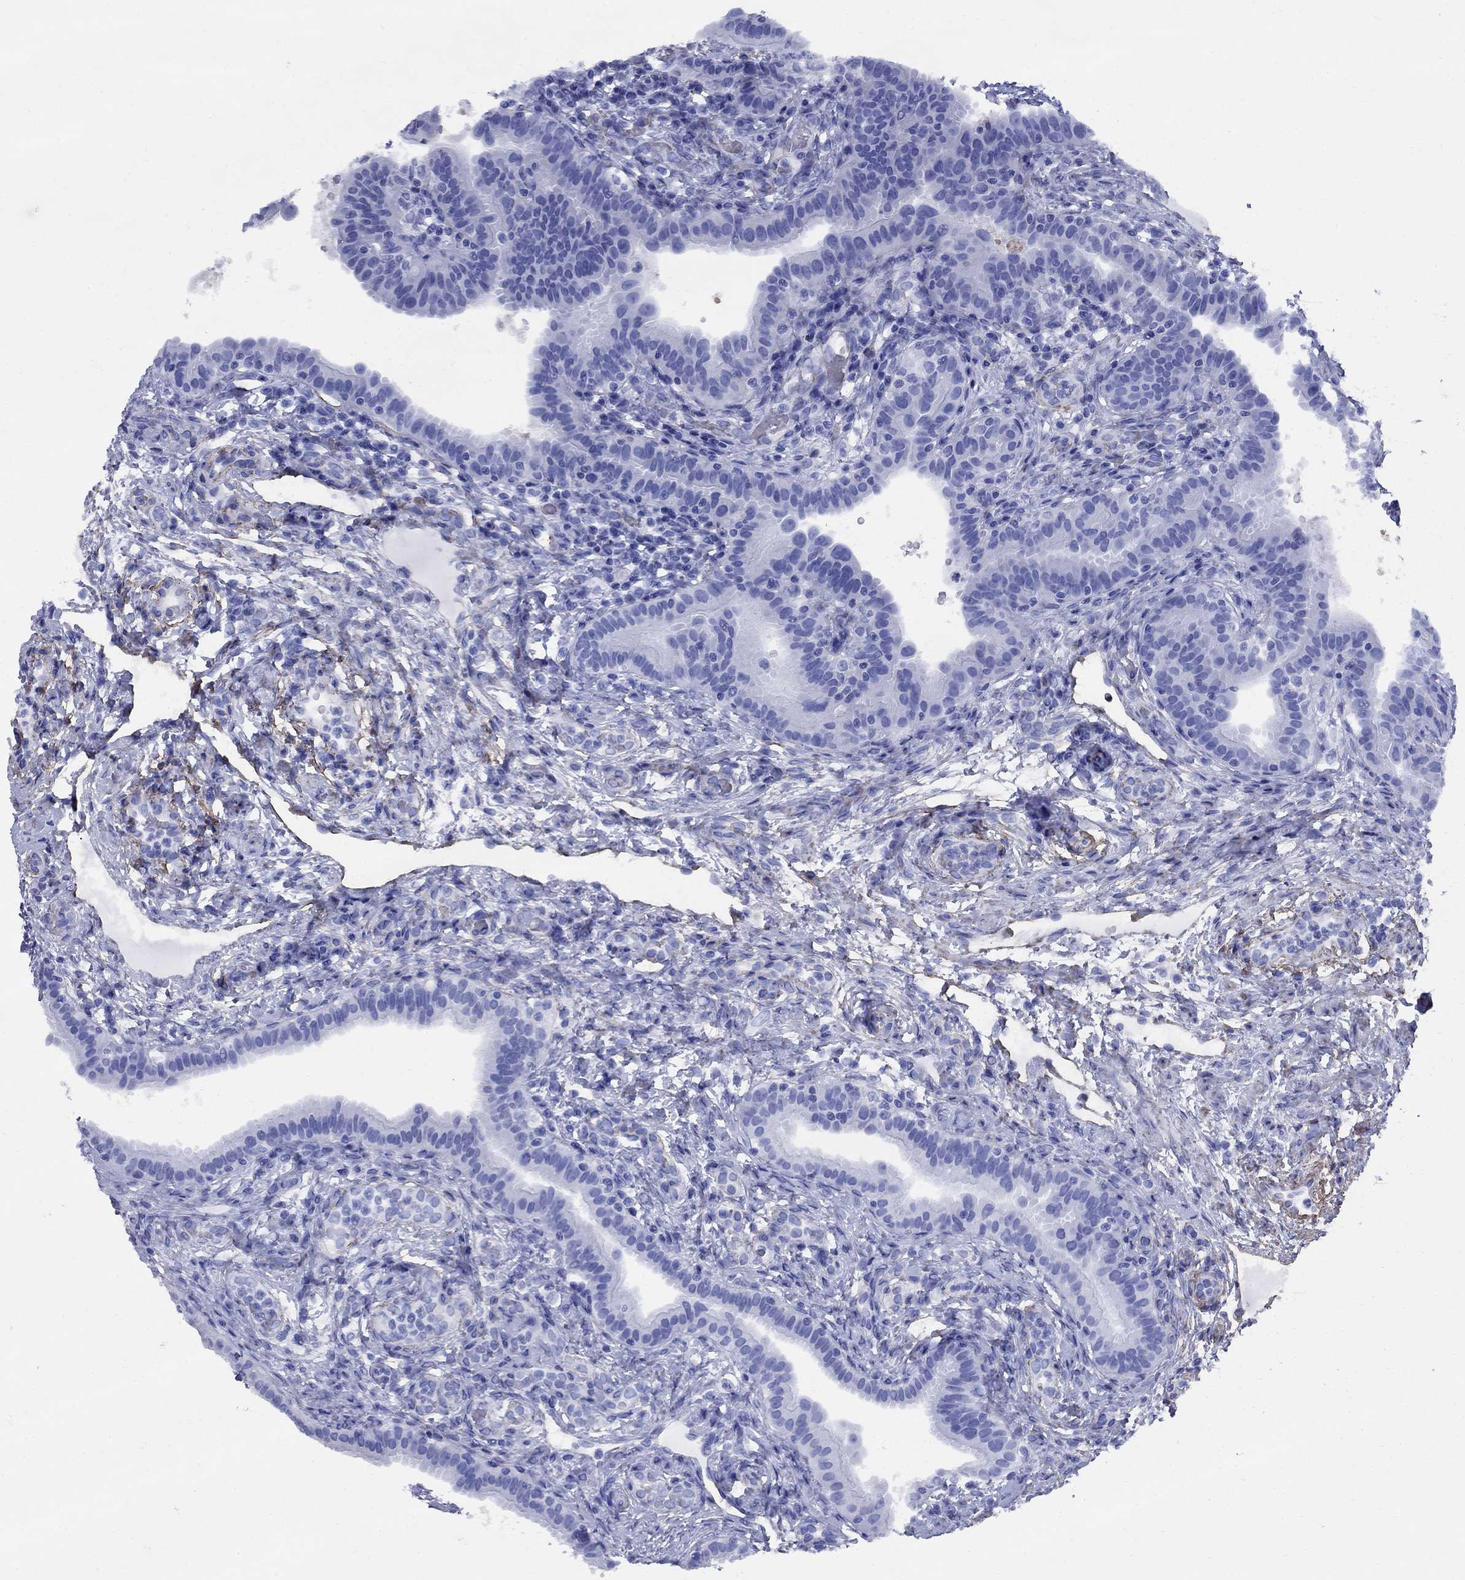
{"staining": {"intensity": "negative", "quantity": "none", "location": "none"}, "tissue": "fallopian tube", "cell_type": "Glandular cells", "image_type": "normal", "snomed": [{"axis": "morphology", "description": "Normal tissue, NOS"}, {"axis": "topography", "description": "Fallopian tube"}, {"axis": "topography", "description": "Ovary"}], "caption": "Photomicrograph shows no protein expression in glandular cells of normal fallopian tube.", "gene": "VTN", "patient": {"sex": "female", "age": 41}}